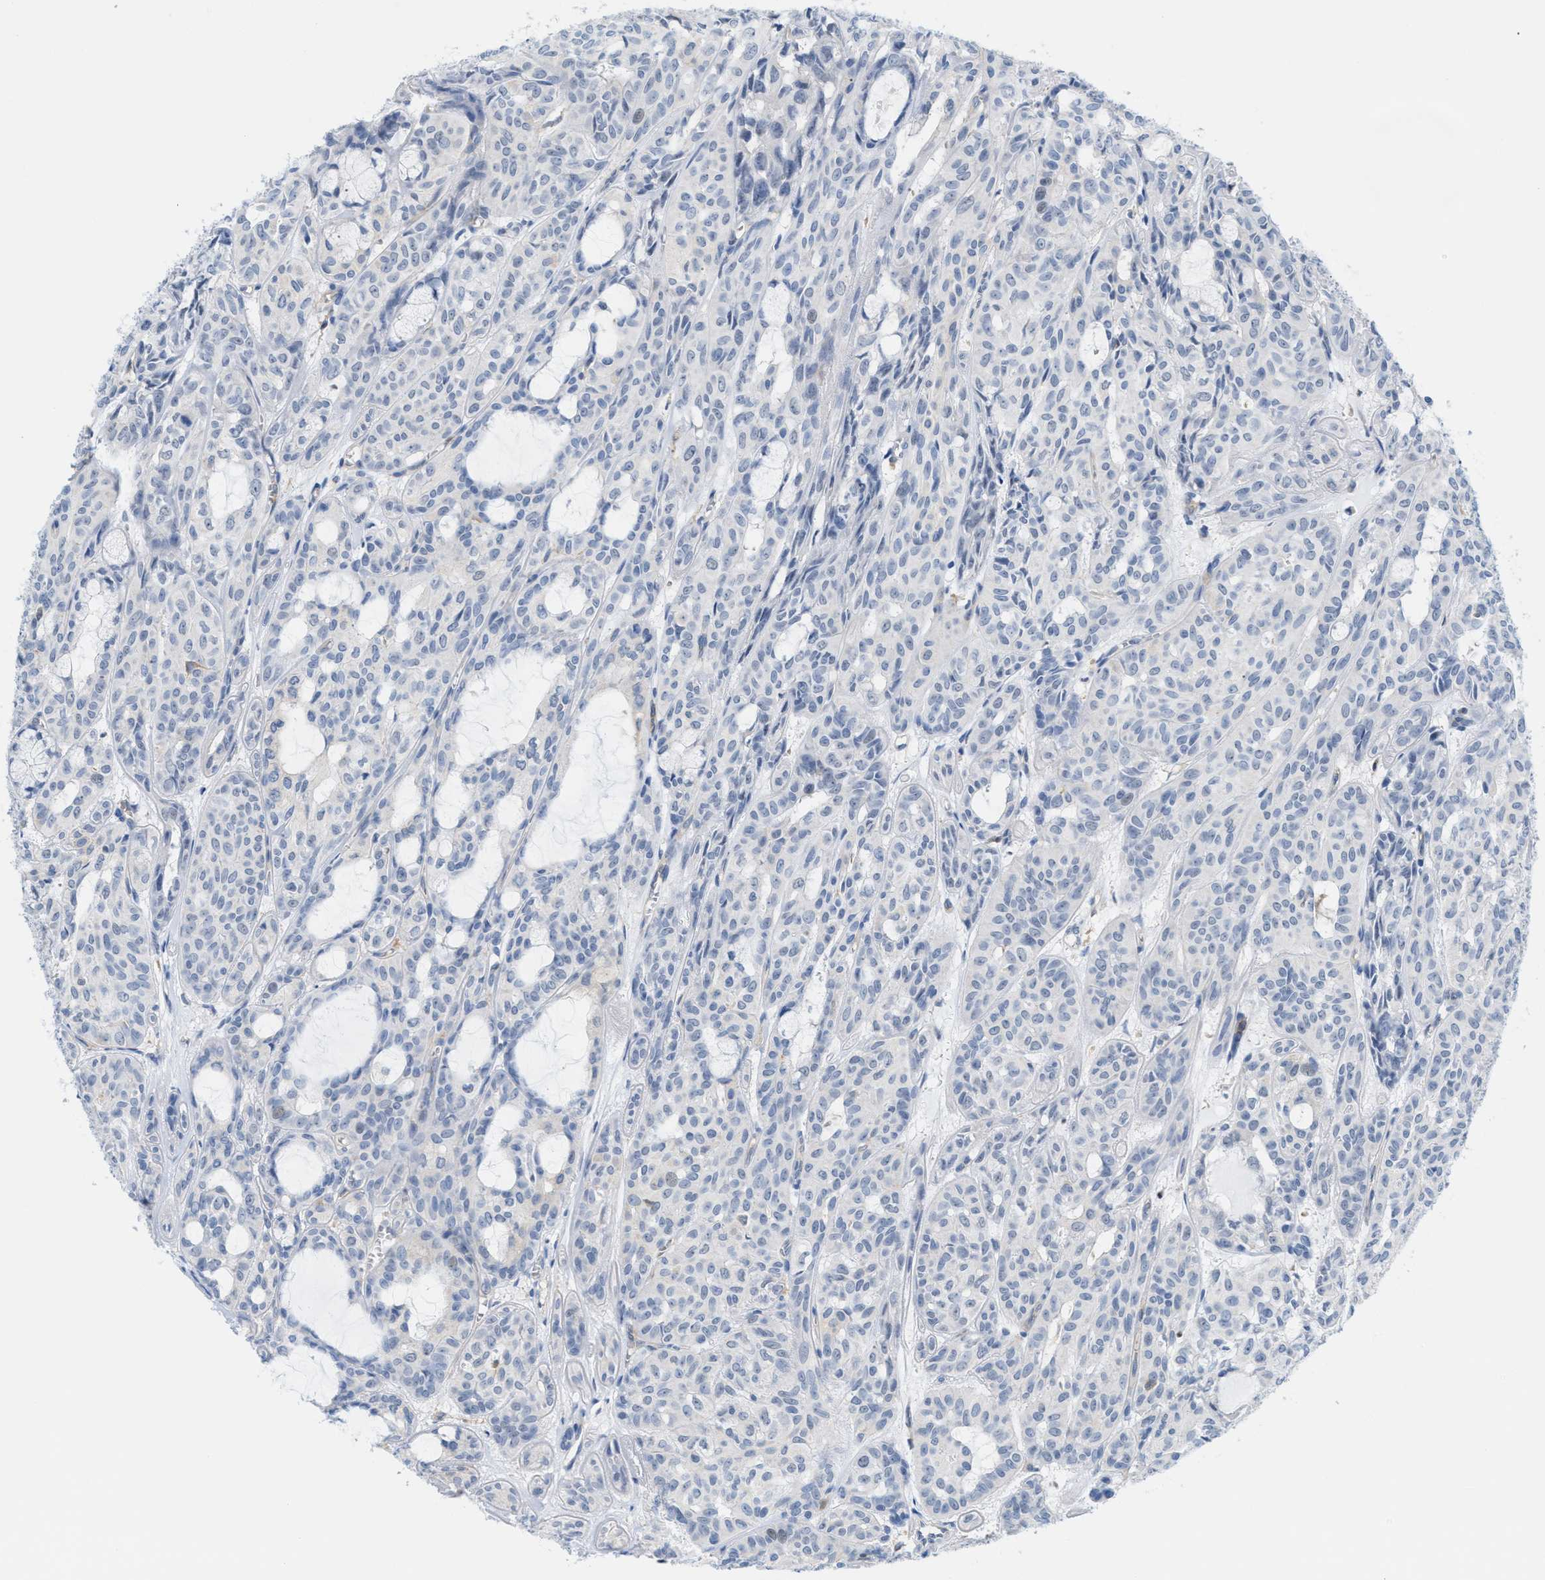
{"staining": {"intensity": "negative", "quantity": "none", "location": "none"}, "tissue": "head and neck cancer", "cell_type": "Tumor cells", "image_type": "cancer", "snomed": [{"axis": "morphology", "description": "Adenocarcinoma, NOS"}, {"axis": "topography", "description": "Salivary gland, NOS"}, {"axis": "topography", "description": "Head-Neck"}], "caption": "Tumor cells are negative for brown protein staining in adenocarcinoma (head and neck). (Stains: DAB IHC with hematoxylin counter stain, Microscopy: brightfield microscopy at high magnification).", "gene": "IL16", "patient": {"sex": "female", "age": 76}}